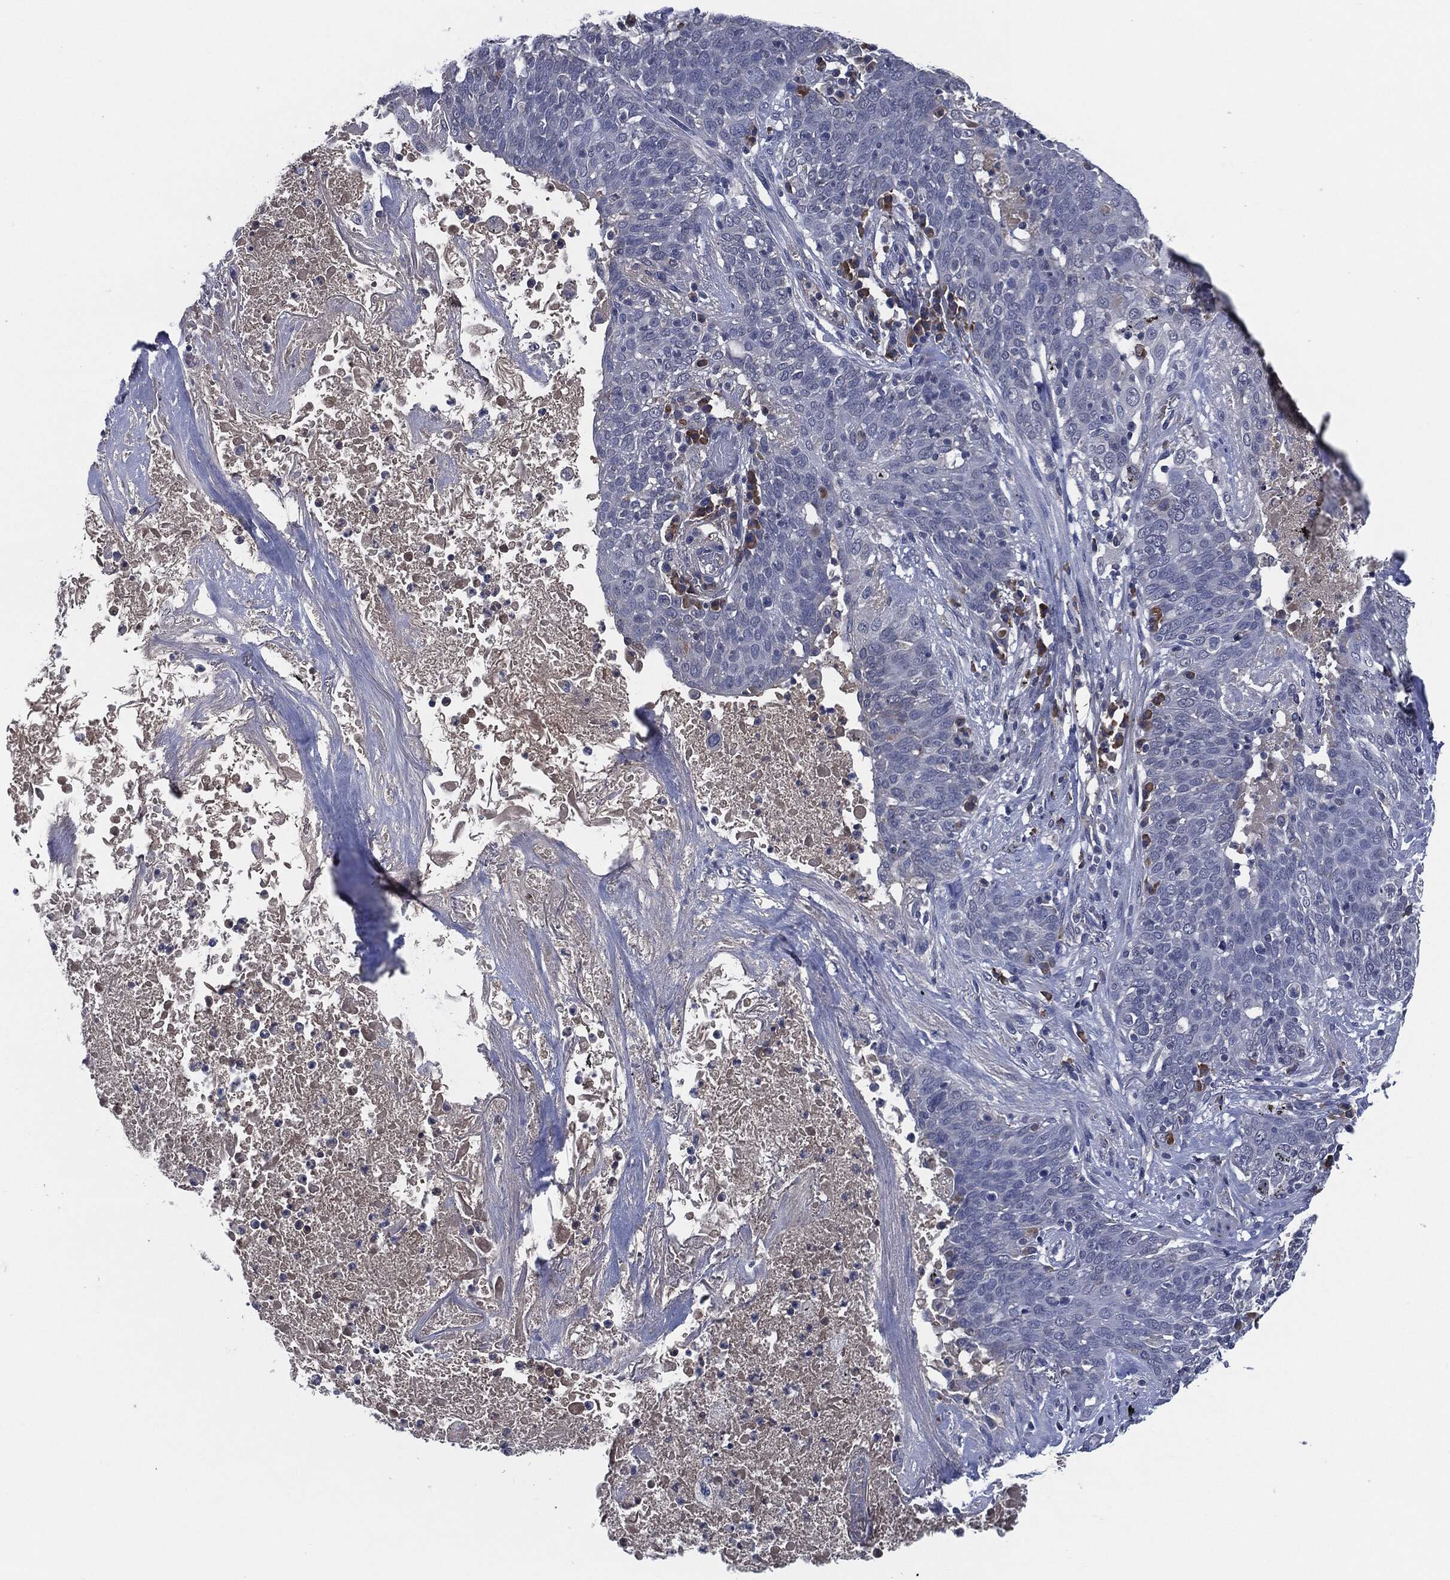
{"staining": {"intensity": "negative", "quantity": "none", "location": "none"}, "tissue": "lung cancer", "cell_type": "Tumor cells", "image_type": "cancer", "snomed": [{"axis": "morphology", "description": "Squamous cell carcinoma, NOS"}, {"axis": "topography", "description": "Lung"}], "caption": "The immunohistochemistry (IHC) micrograph has no significant positivity in tumor cells of squamous cell carcinoma (lung) tissue.", "gene": "IL2RG", "patient": {"sex": "male", "age": 82}}